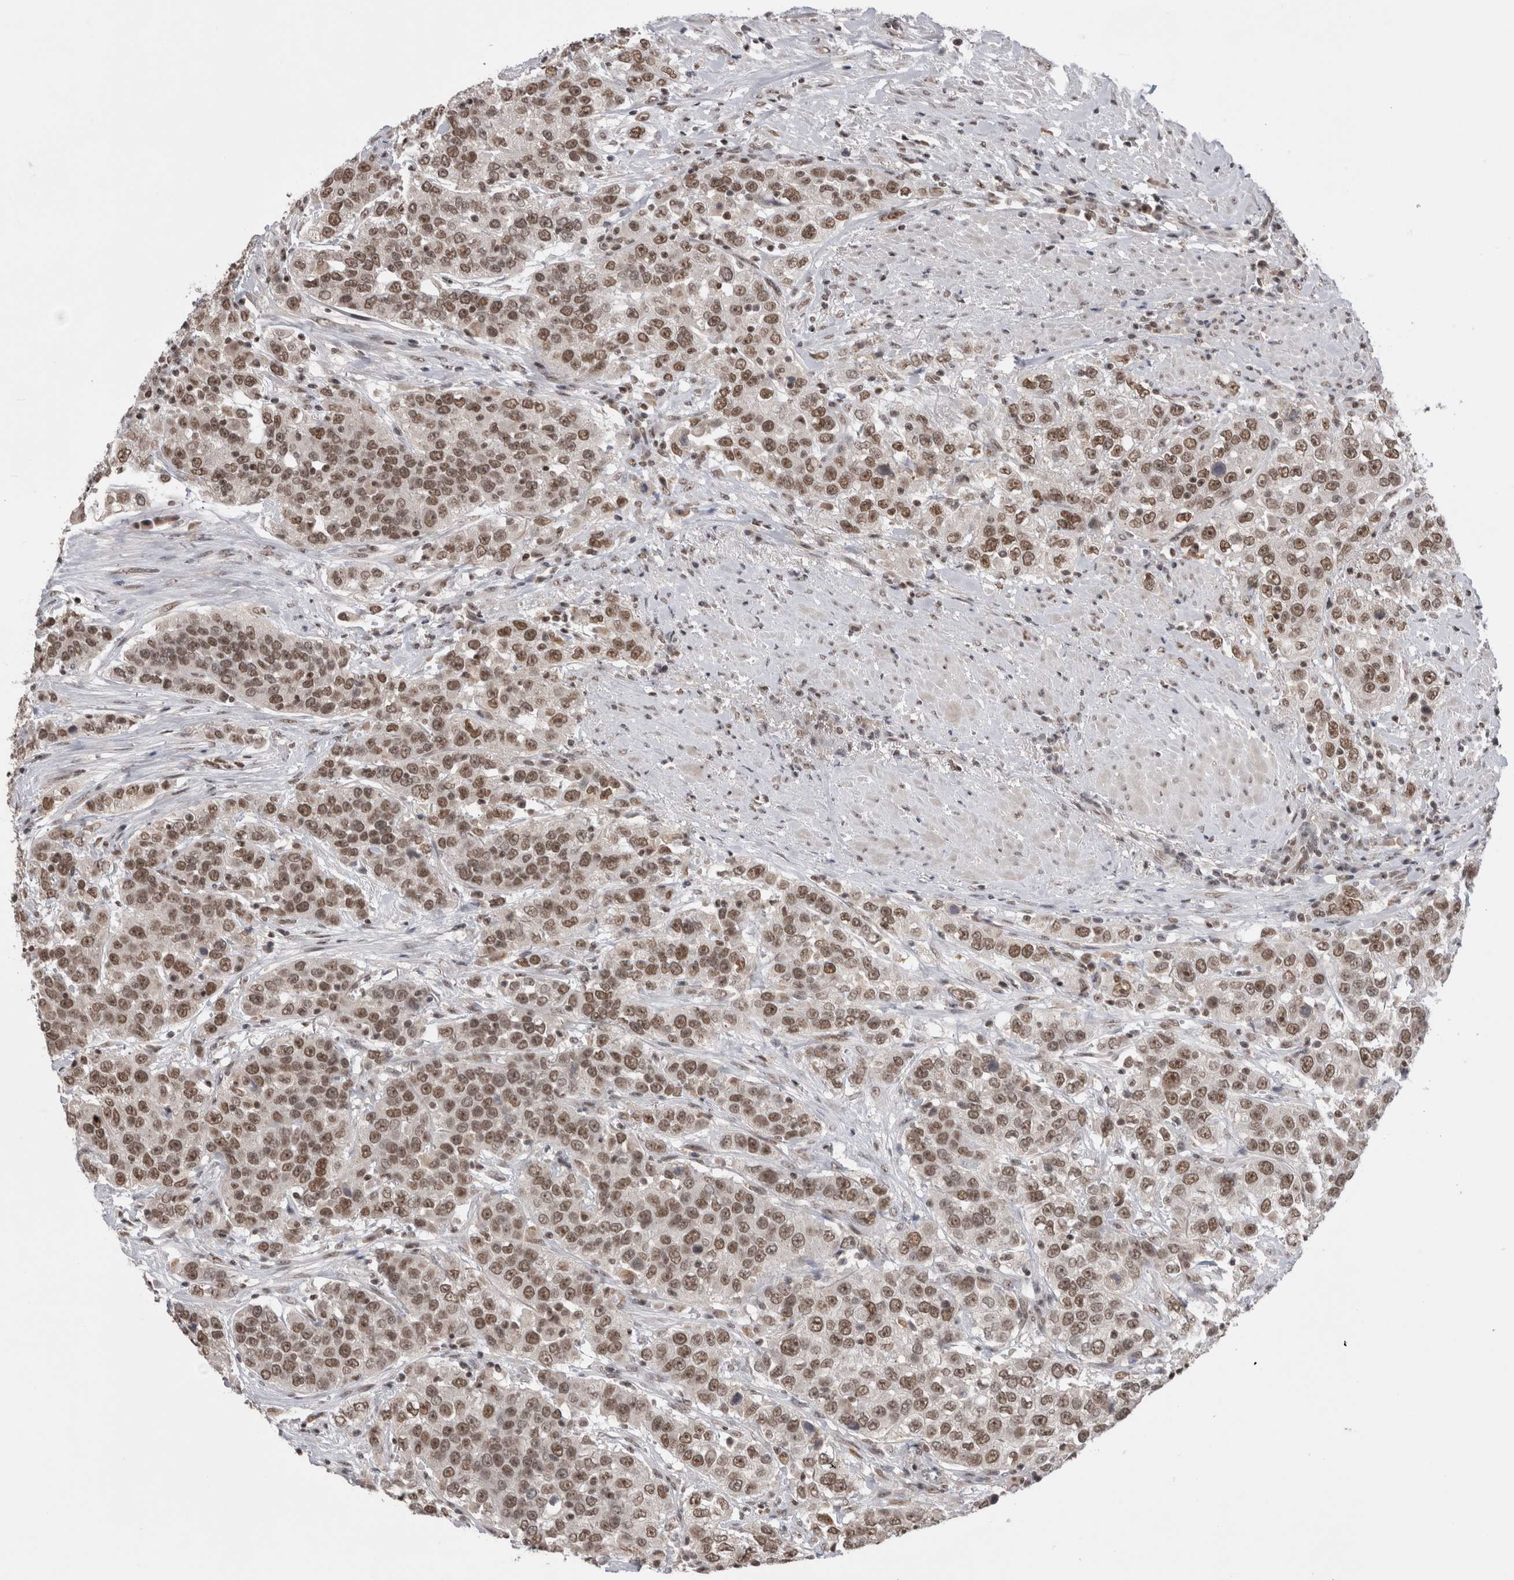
{"staining": {"intensity": "moderate", "quantity": ">75%", "location": "nuclear"}, "tissue": "urothelial cancer", "cell_type": "Tumor cells", "image_type": "cancer", "snomed": [{"axis": "morphology", "description": "Urothelial carcinoma, High grade"}, {"axis": "topography", "description": "Urinary bladder"}], "caption": "DAB immunohistochemical staining of human urothelial carcinoma (high-grade) exhibits moderate nuclear protein positivity in about >75% of tumor cells. (IHC, brightfield microscopy, high magnification).", "gene": "DAXX", "patient": {"sex": "female", "age": 80}}